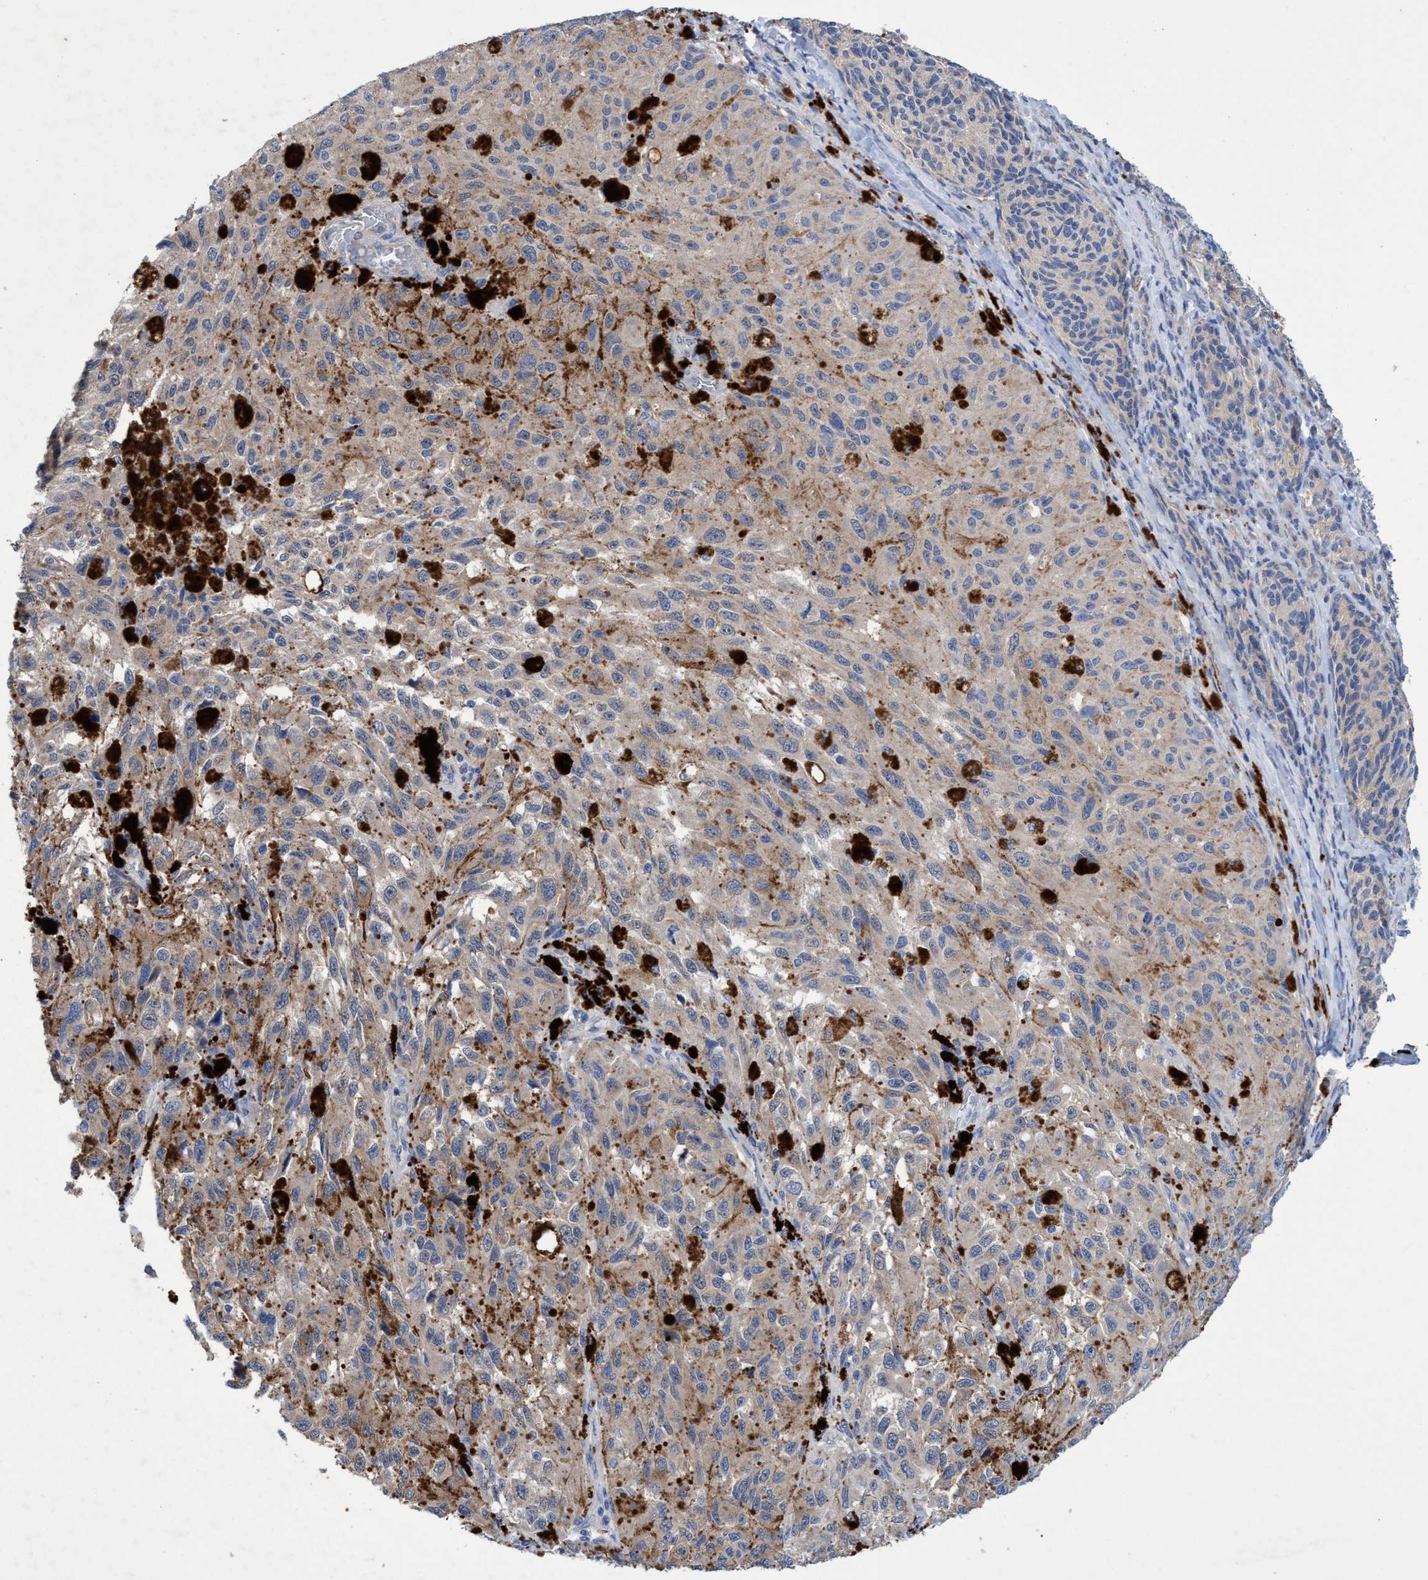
{"staining": {"intensity": "negative", "quantity": "none", "location": "none"}, "tissue": "melanoma", "cell_type": "Tumor cells", "image_type": "cancer", "snomed": [{"axis": "morphology", "description": "Malignant melanoma, NOS"}, {"axis": "topography", "description": "Skin"}], "caption": "Tumor cells are negative for brown protein staining in melanoma.", "gene": "SVEP1", "patient": {"sex": "female", "age": 73}}